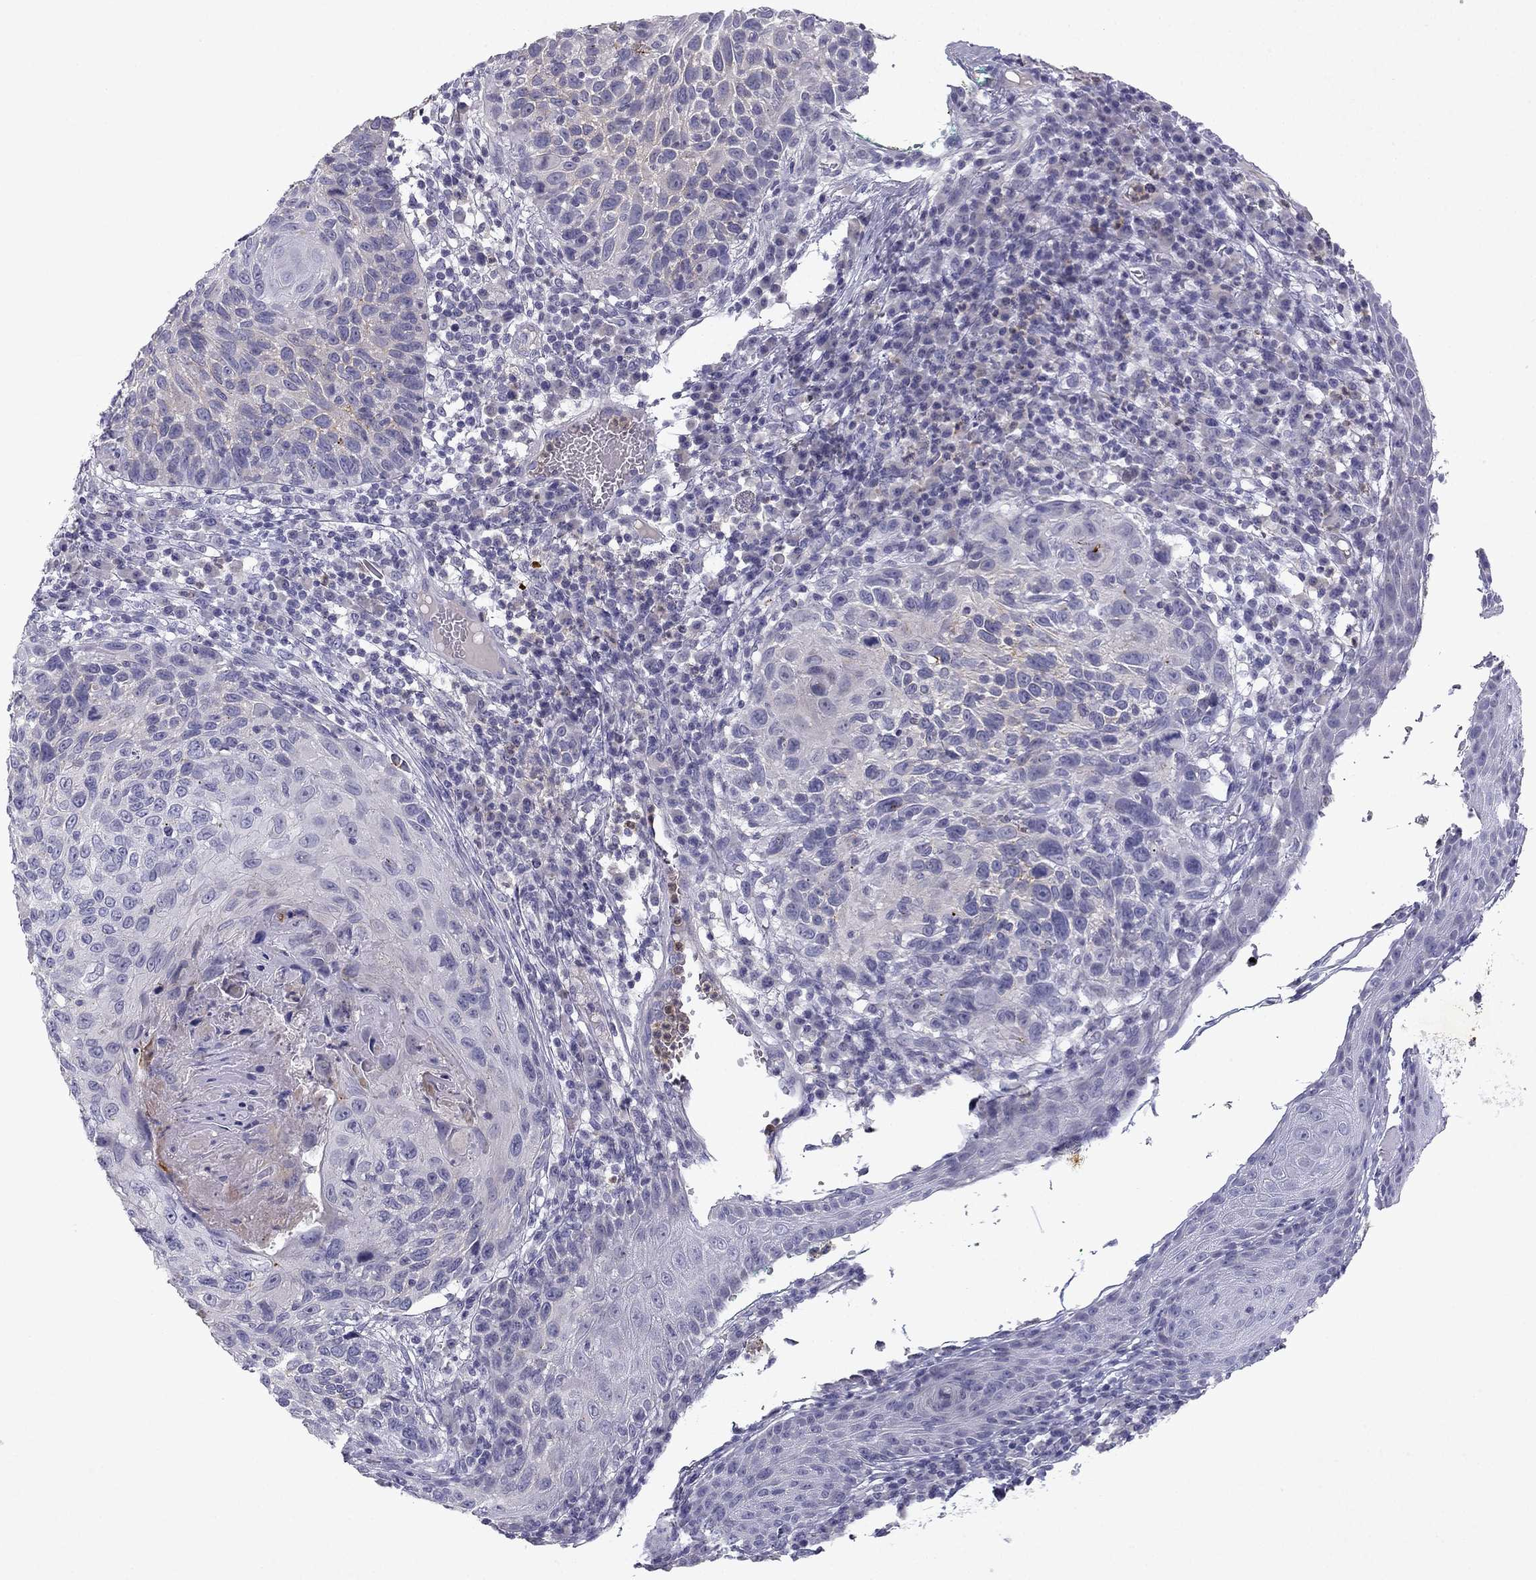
{"staining": {"intensity": "negative", "quantity": "none", "location": "none"}, "tissue": "skin cancer", "cell_type": "Tumor cells", "image_type": "cancer", "snomed": [{"axis": "morphology", "description": "Squamous cell carcinoma, NOS"}, {"axis": "topography", "description": "Skin"}], "caption": "IHC micrograph of neoplastic tissue: human skin cancer stained with DAB reveals no significant protein positivity in tumor cells.", "gene": "SLC6A4", "patient": {"sex": "male", "age": 92}}